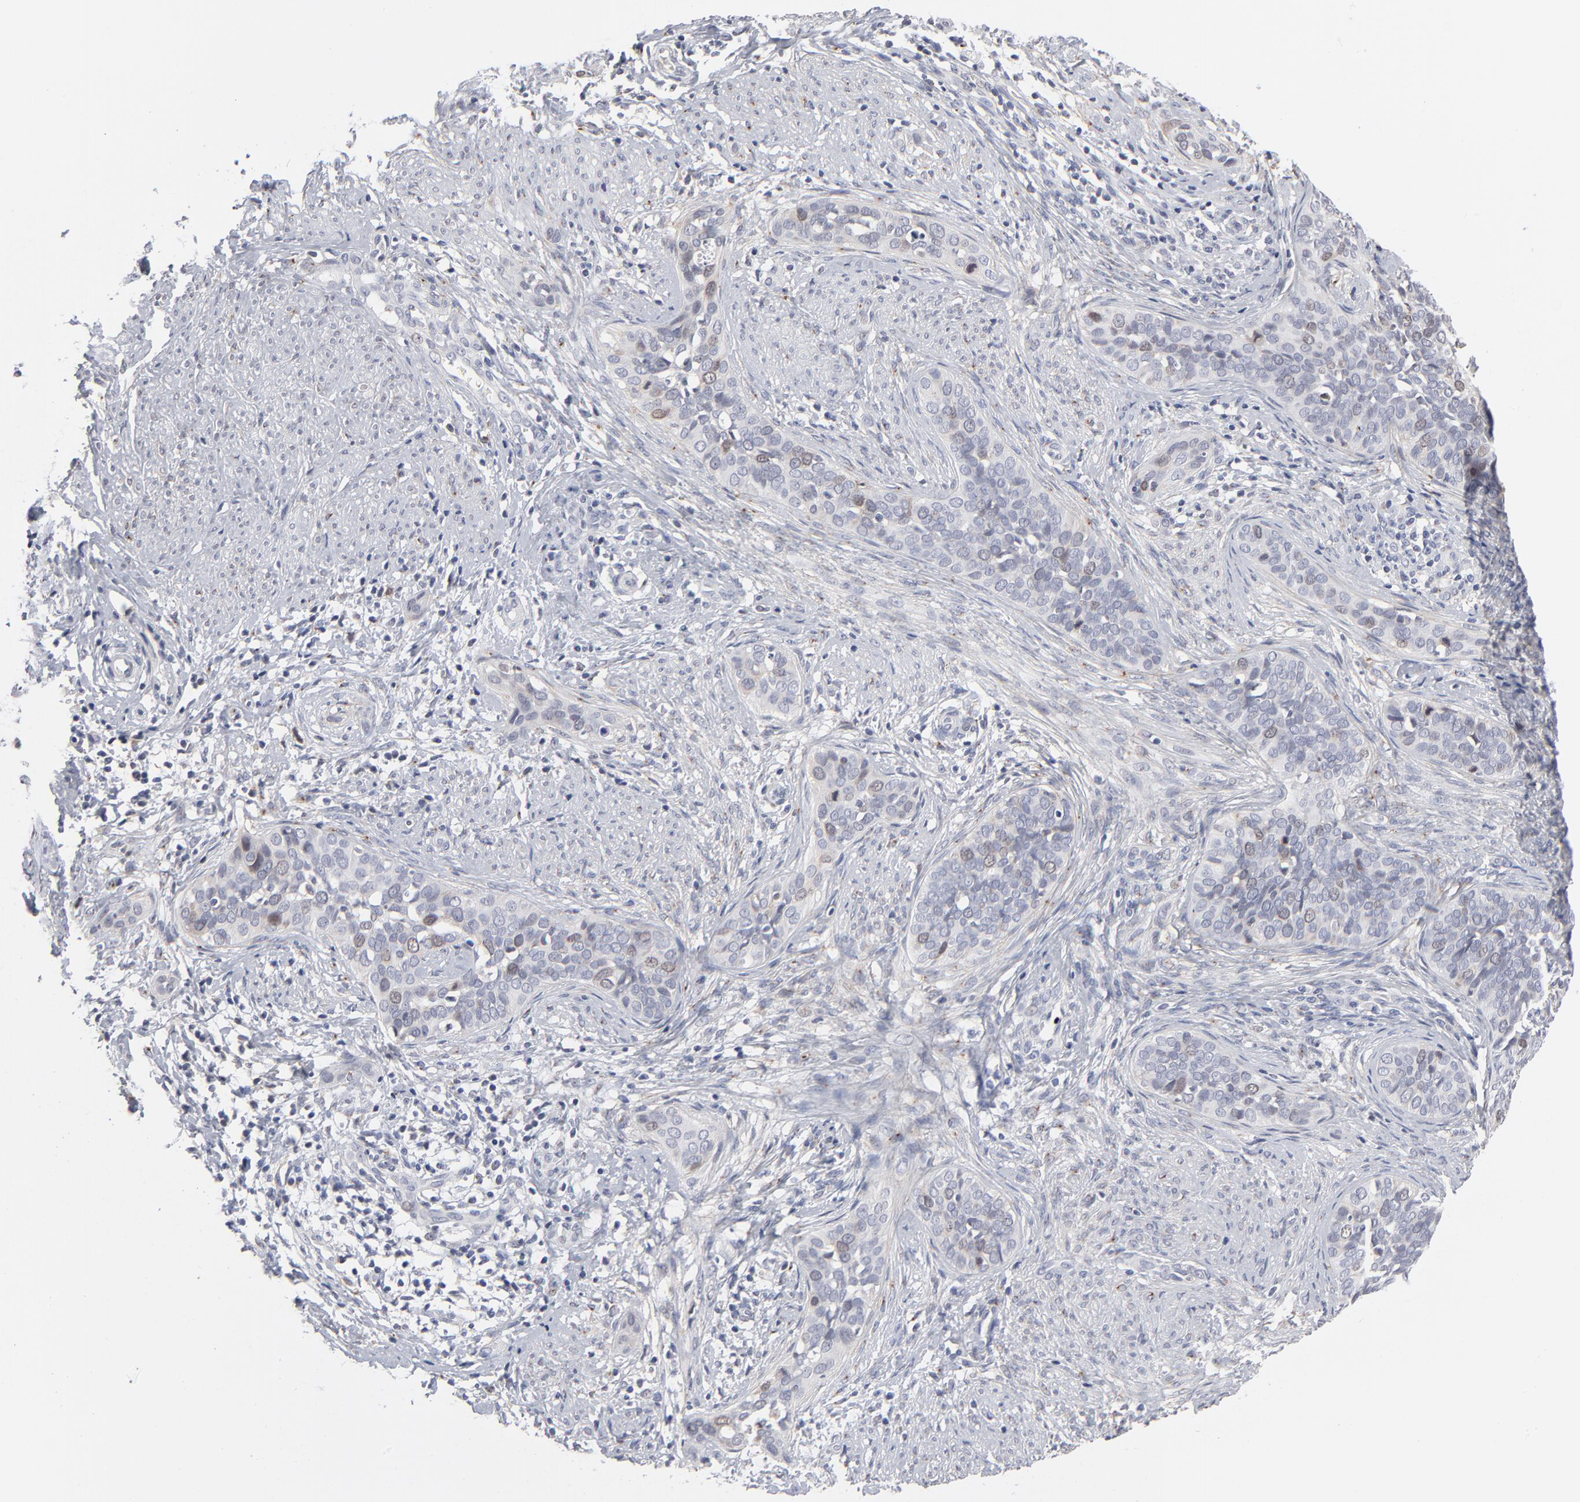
{"staining": {"intensity": "negative", "quantity": "none", "location": "none"}, "tissue": "cervical cancer", "cell_type": "Tumor cells", "image_type": "cancer", "snomed": [{"axis": "morphology", "description": "Squamous cell carcinoma, NOS"}, {"axis": "topography", "description": "Cervix"}], "caption": "A high-resolution photomicrograph shows immunohistochemistry (IHC) staining of cervical squamous cell carcinoma, which exhibits no significant positivity in tumor cells.", "gene": "AURKA", "patient": {"sex": "female", "age": 31}}